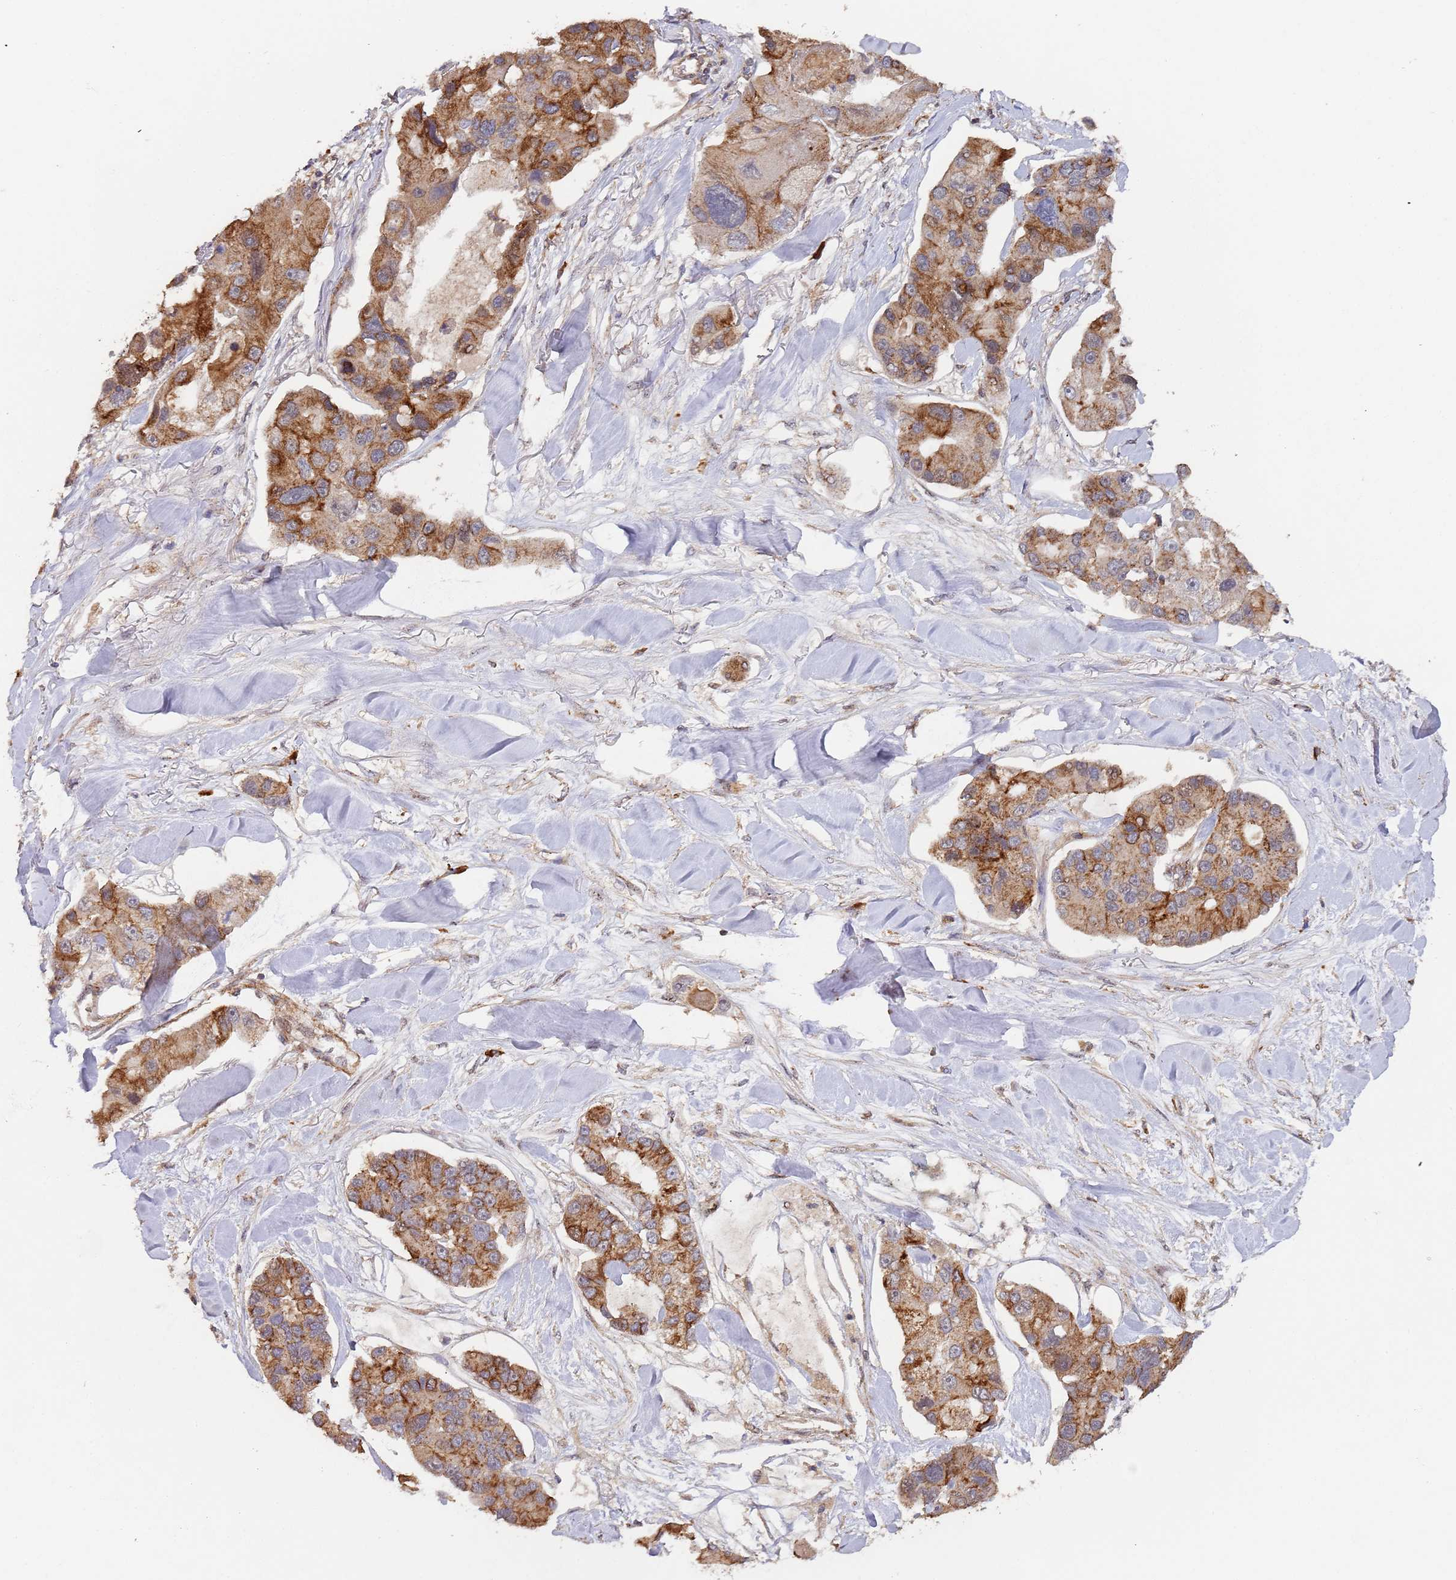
{"staining": {"intensity": "strong", "quantity": "25%-75%", "location": "cytoplasmic/membranous"}, "tissue": "lung cancer", "cell_type": "Tumor cells", "image_type": "cancer", "snomed": [{"axis": "morphology", "description": "Adenocarcinoma, NOS"}, {"axis": "topography", "description": "Lung"}], "caption": "Human lung adenocarcinoma stained for a protein (brown) reveals strong cytoplasmic/membranous positive staining in approximately 25%-75% of tumor cells.", "gene": "KANSL1L", "patient": {"sex": "female", "age": 54}}